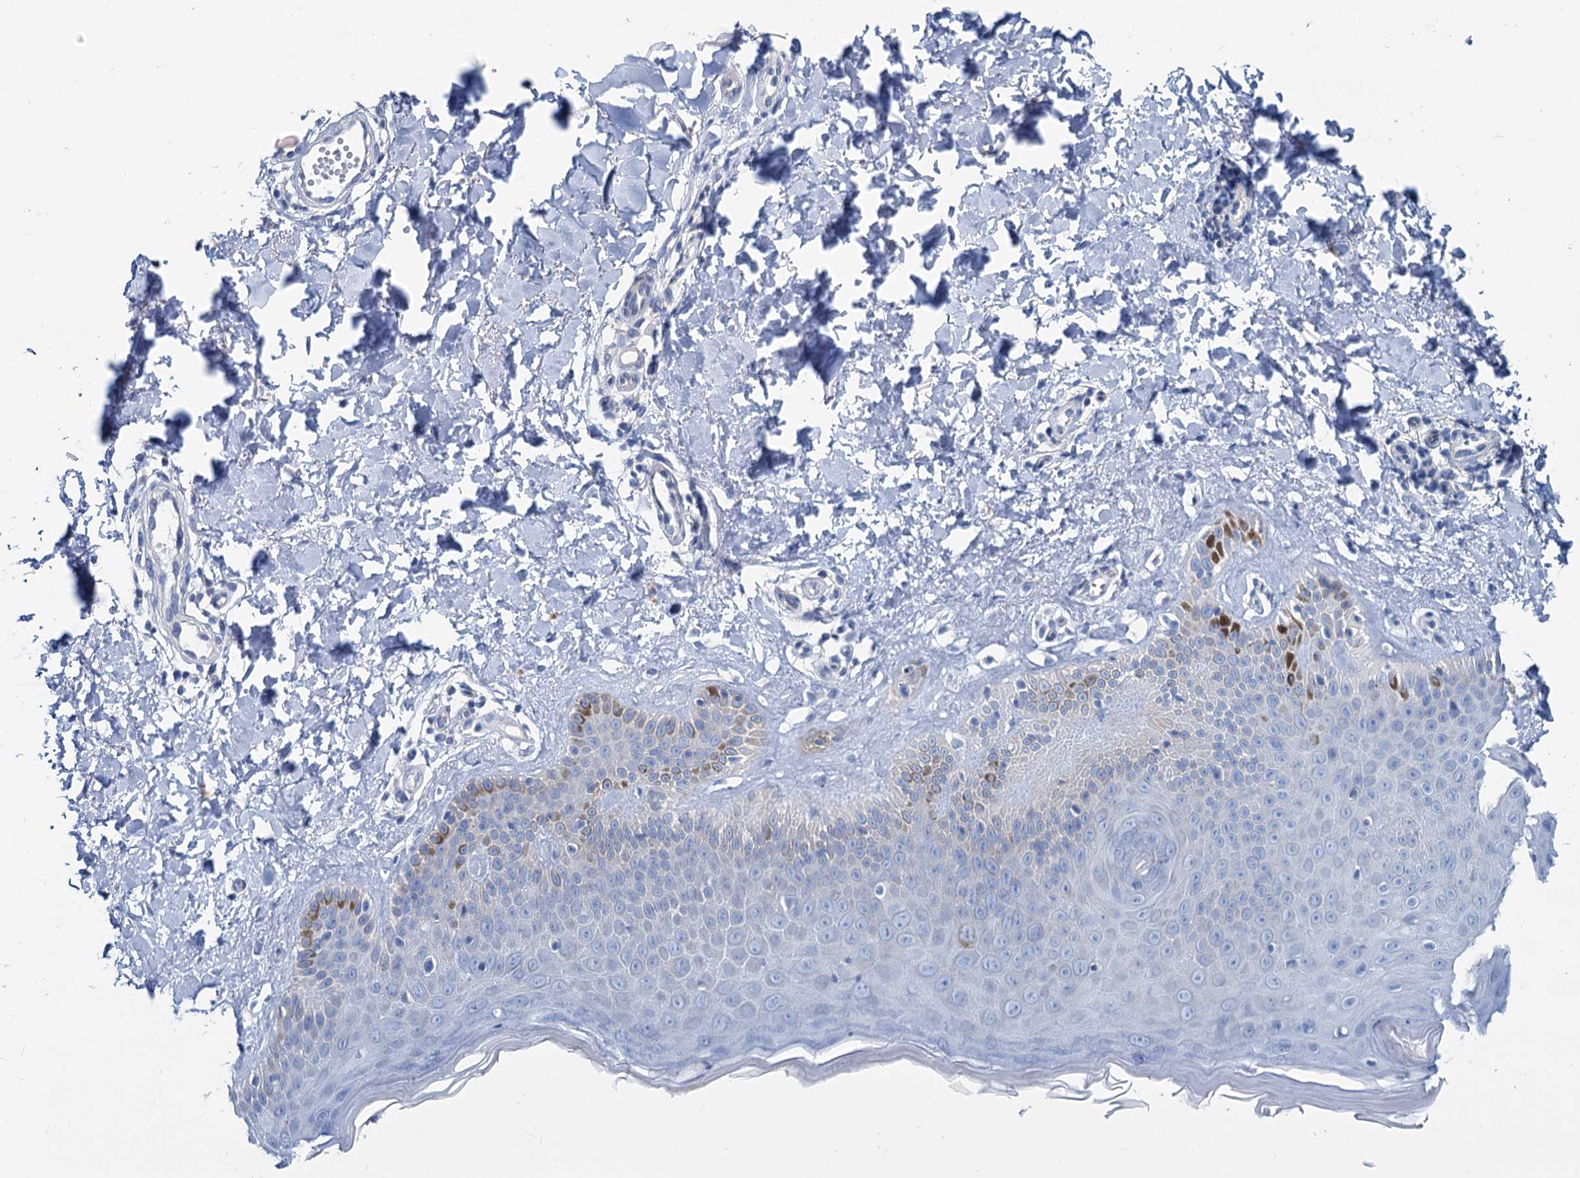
{"staining": {"intensity": "negative", "quantity": "none", "location": "none"}, "tissue": "skin", "cell_type": "Fibroblasts", "image_type": "normal", "snomed": [{"axis": "morphology", "description": "Normal tissue, NOS"}, {"axis": "topography", "description": "Skin"}], "caption": "DAB (3,3'-diaminobenzidine) immunohistochemical staining of benign human skin displays no significant expression in fibroblasts.", "gene": "SLC1A3", "patient": {"sex": "male", "age": 52}}